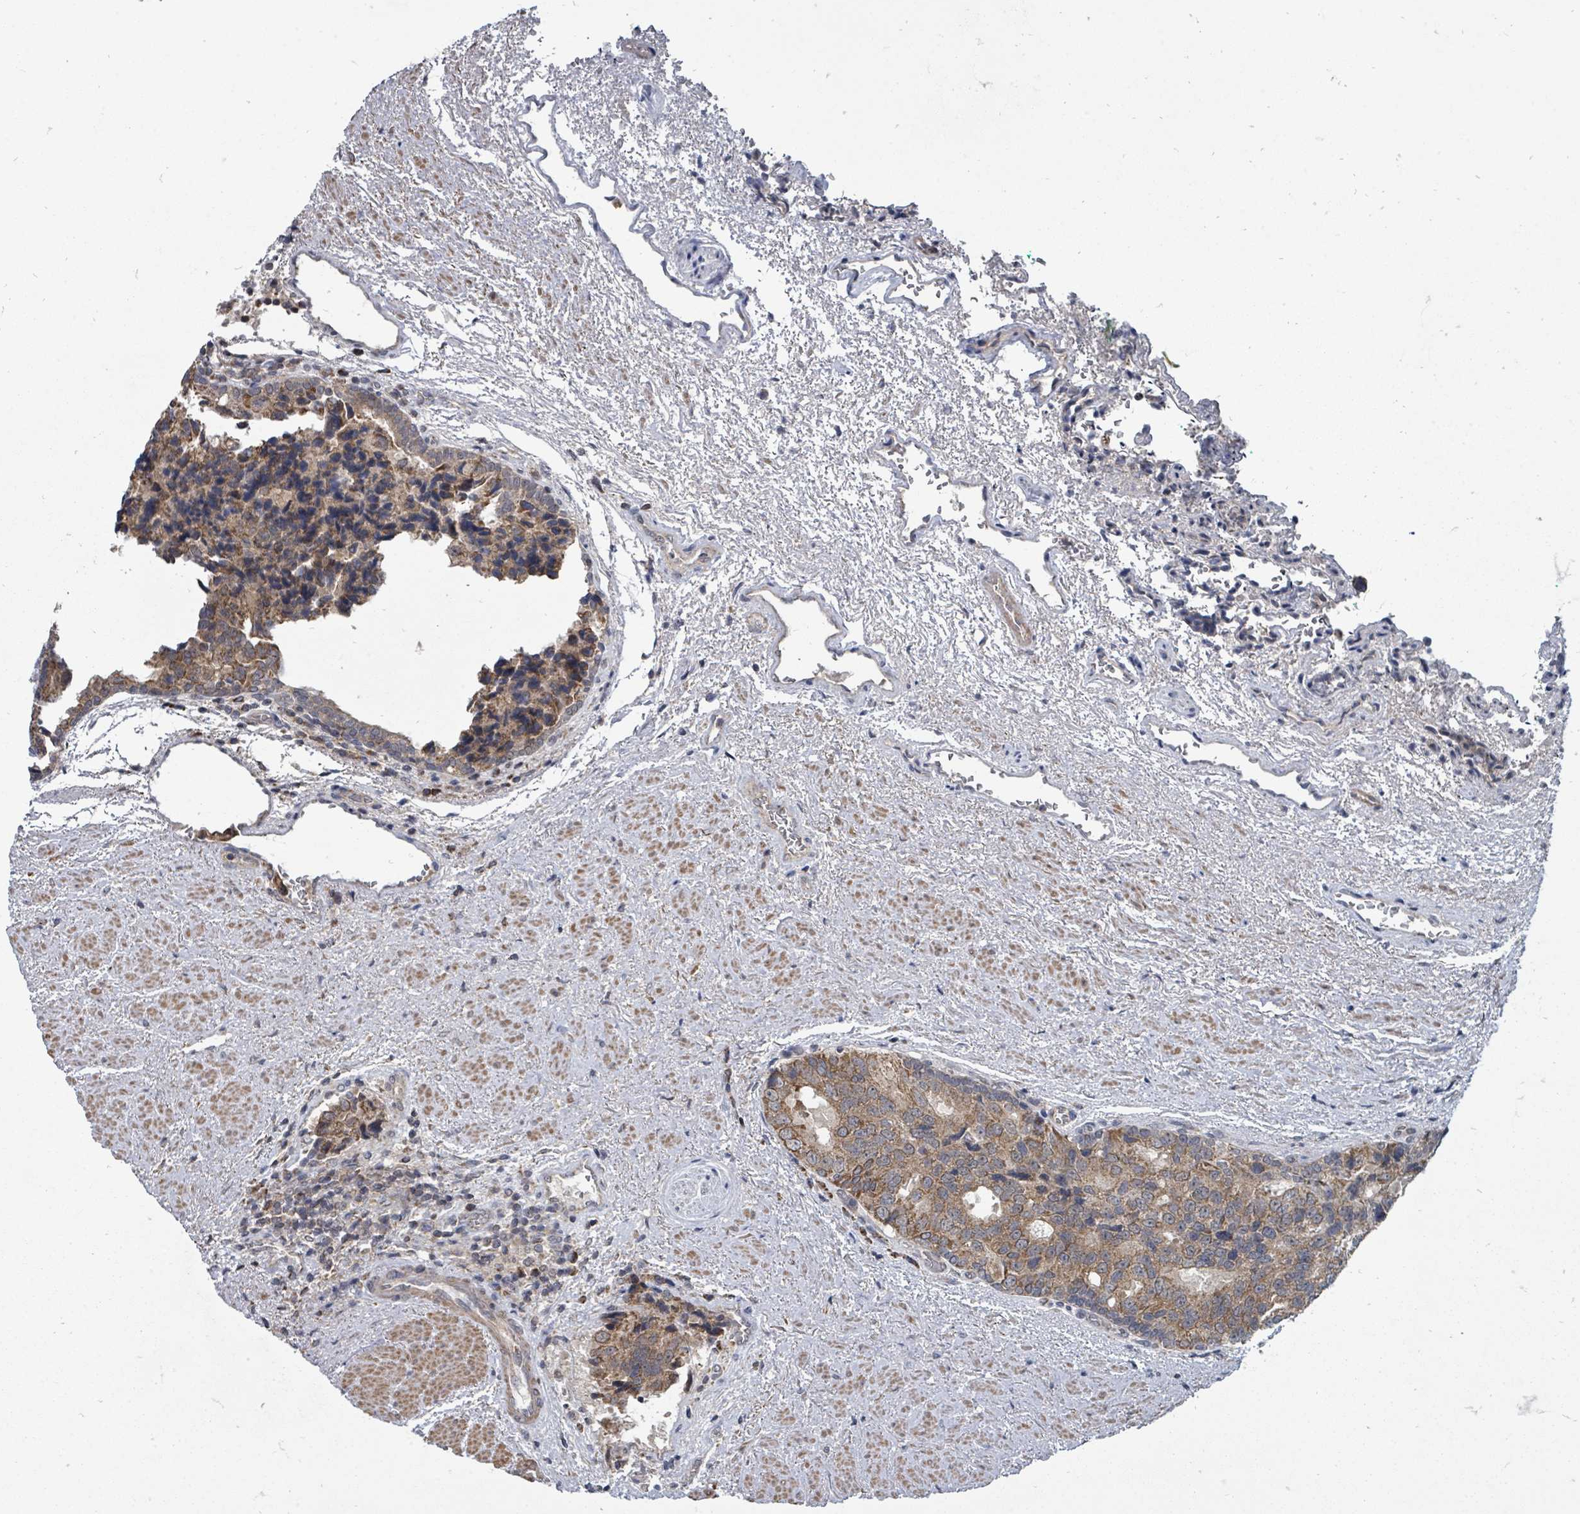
{"staining": {"intensity": "moderate", "quantity": ">75%", "location": "cytoplasmic/membranous"}, "tissue": "prostate cancer", "cell_type": "Tumor cells", "image_type": "cancer", "snomed": [{"axis": "morphology", "description": "Adenocarcinoma, High grade"}, {"axis": "topography", "description": "Prostate"}], "caption": "Prostate cancer stained with a protein marker reveals moderate staining in tumor cells.", "gene": "MAGOHB", "patient": {"sex": "male", "age": 70}}